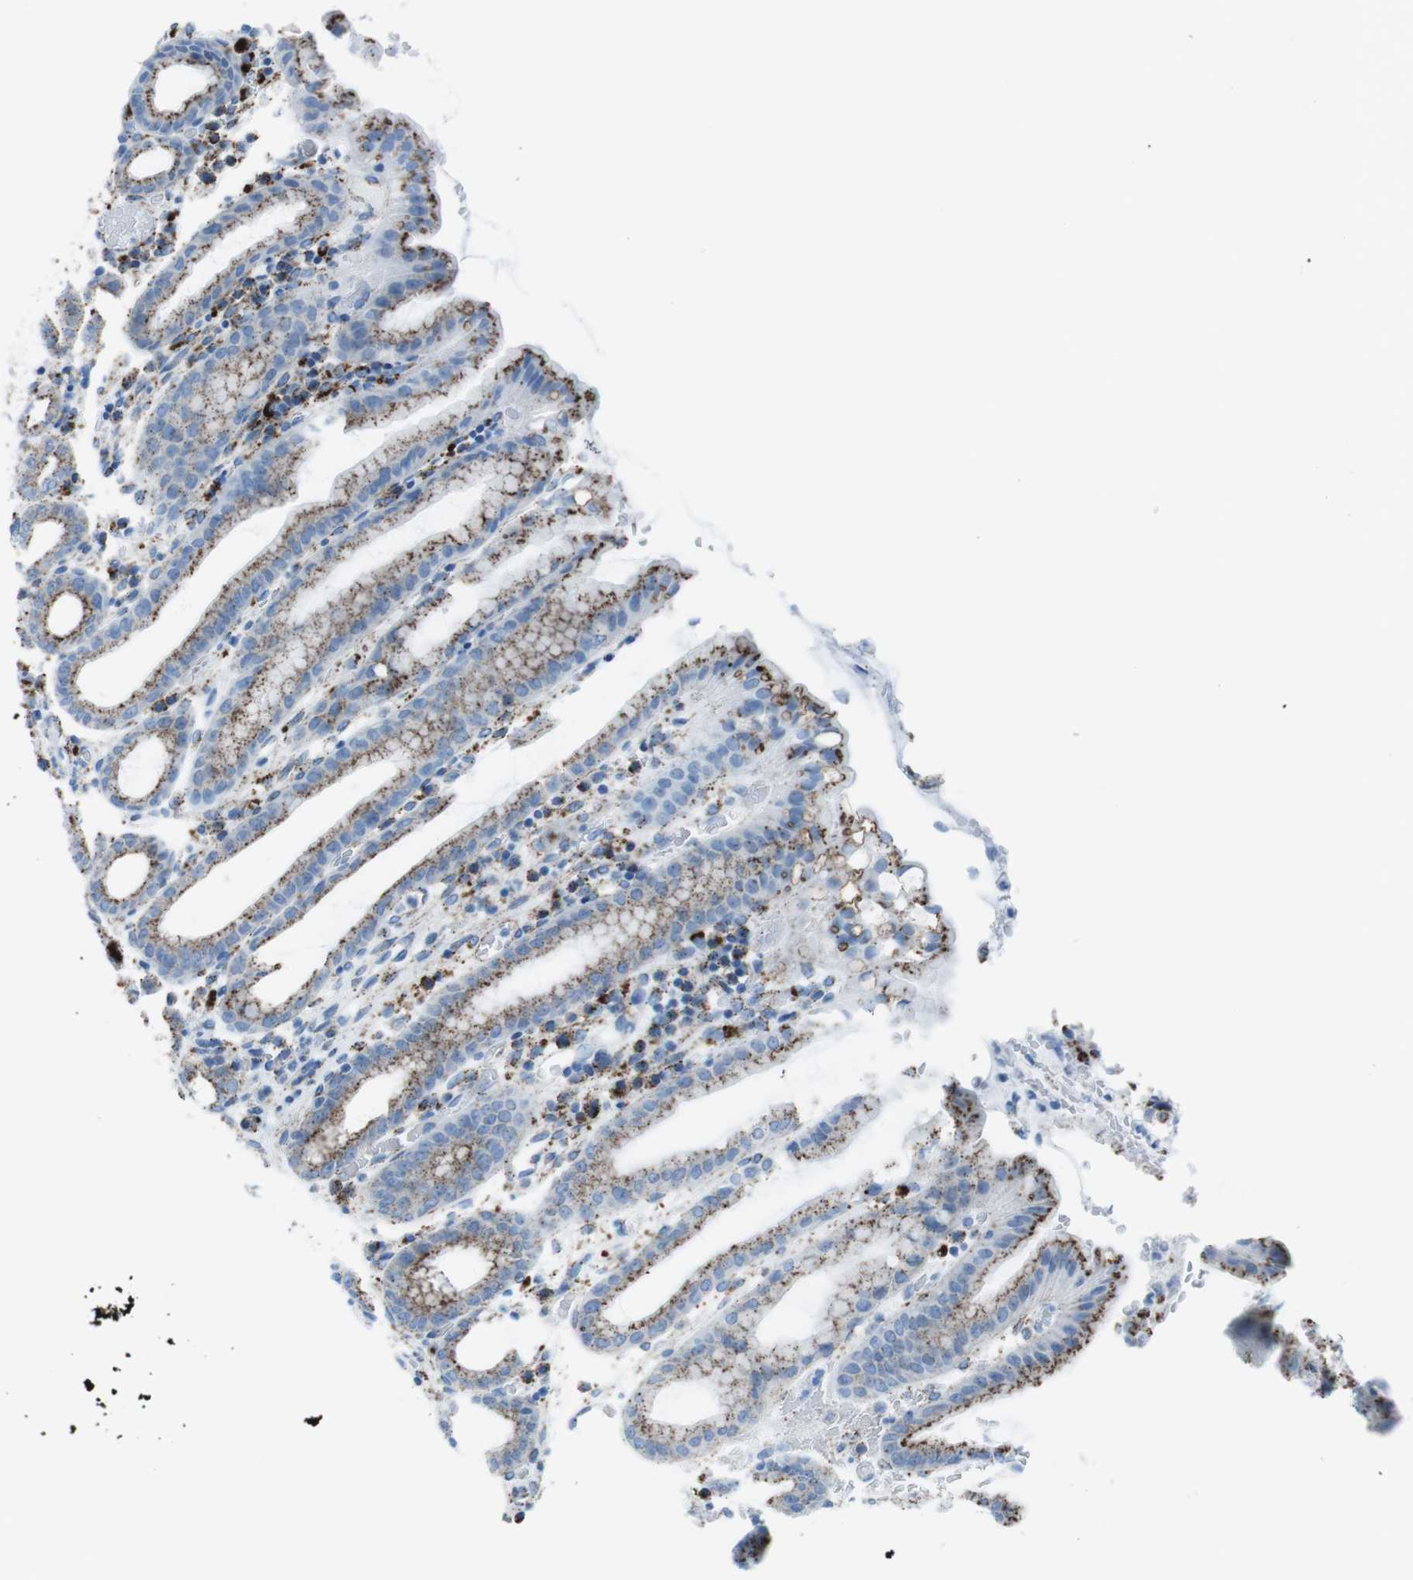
{"staining": {"intensity": "strong", "quantity": ">75%", "location": "cytoplasmic/membranous"}, "tissue": "stomach", "cell_type": "Glandular cells", "image_type": "normal", "snomed": [{"axis": "morphology", "description": "Normal tissue, NOS"}, {"axis": "topography", "description": "Stomach, upper"}], "caption": "Human stomach stained for a protein (brown) displays strong cytoplasmic/membranous positive positivity in approximately >75% of glandular cells.", "gene": "SCARB2", "patient": {"sex": "male", "age": 68}}